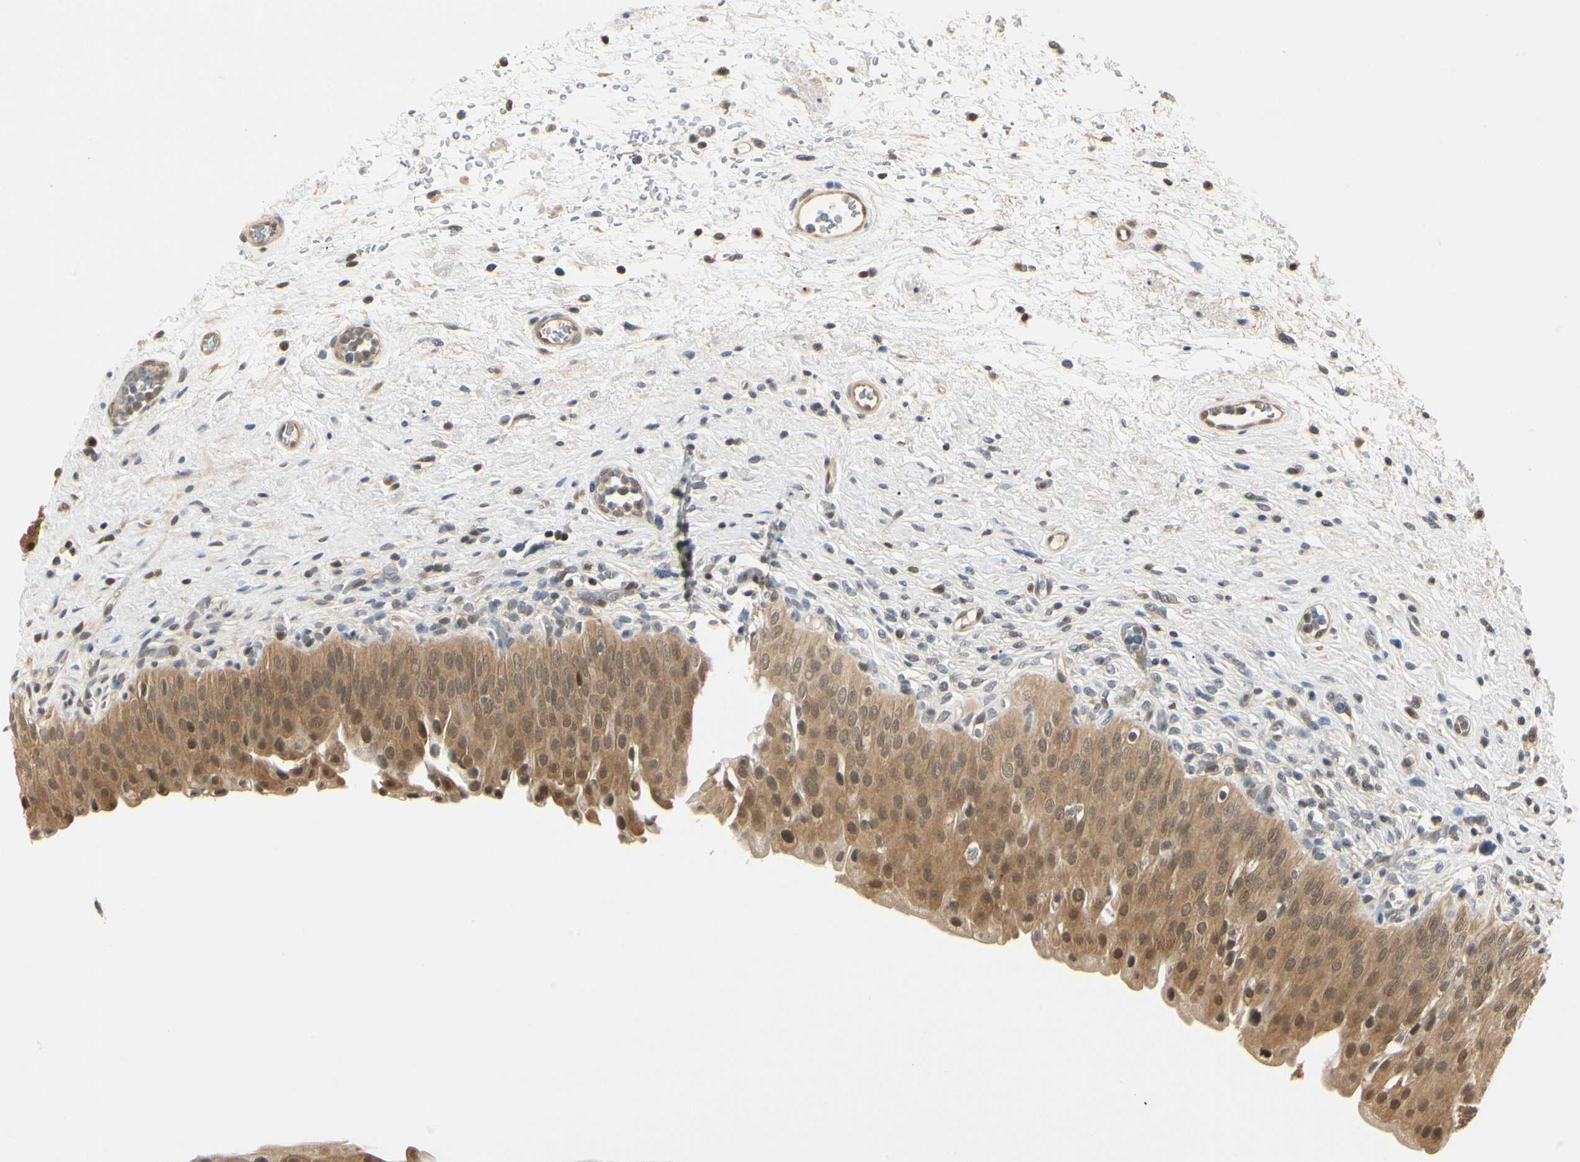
{"staining": {"intensity": "moderate", "quantity": ">75%", "location": "cytoplasmic/membranous,nuclear"}, "tissue": "urinary bladder", "cell_type": "Urothelial cells", "image_type": "normal", "snomed": [{"axis": "morphology", "description": "Normal tissue, NOS"}, {"axis": "morphology", "description": "Urothelial carcinoma, High grade"}, {"axis": "topography", "description": "Urinary bladder"}], "caption": "Normal urinary bladder was stained to show a protein in brown. There is medium levels of moderate cytoplasmic/membranous,nuclear expression in about >75% of urothelial cells. (DAB IHC, brown staining for protein, blue staining for nuclei).", "gene": "UBE2Z", "patient": {"sex": "male", "age": 46}}